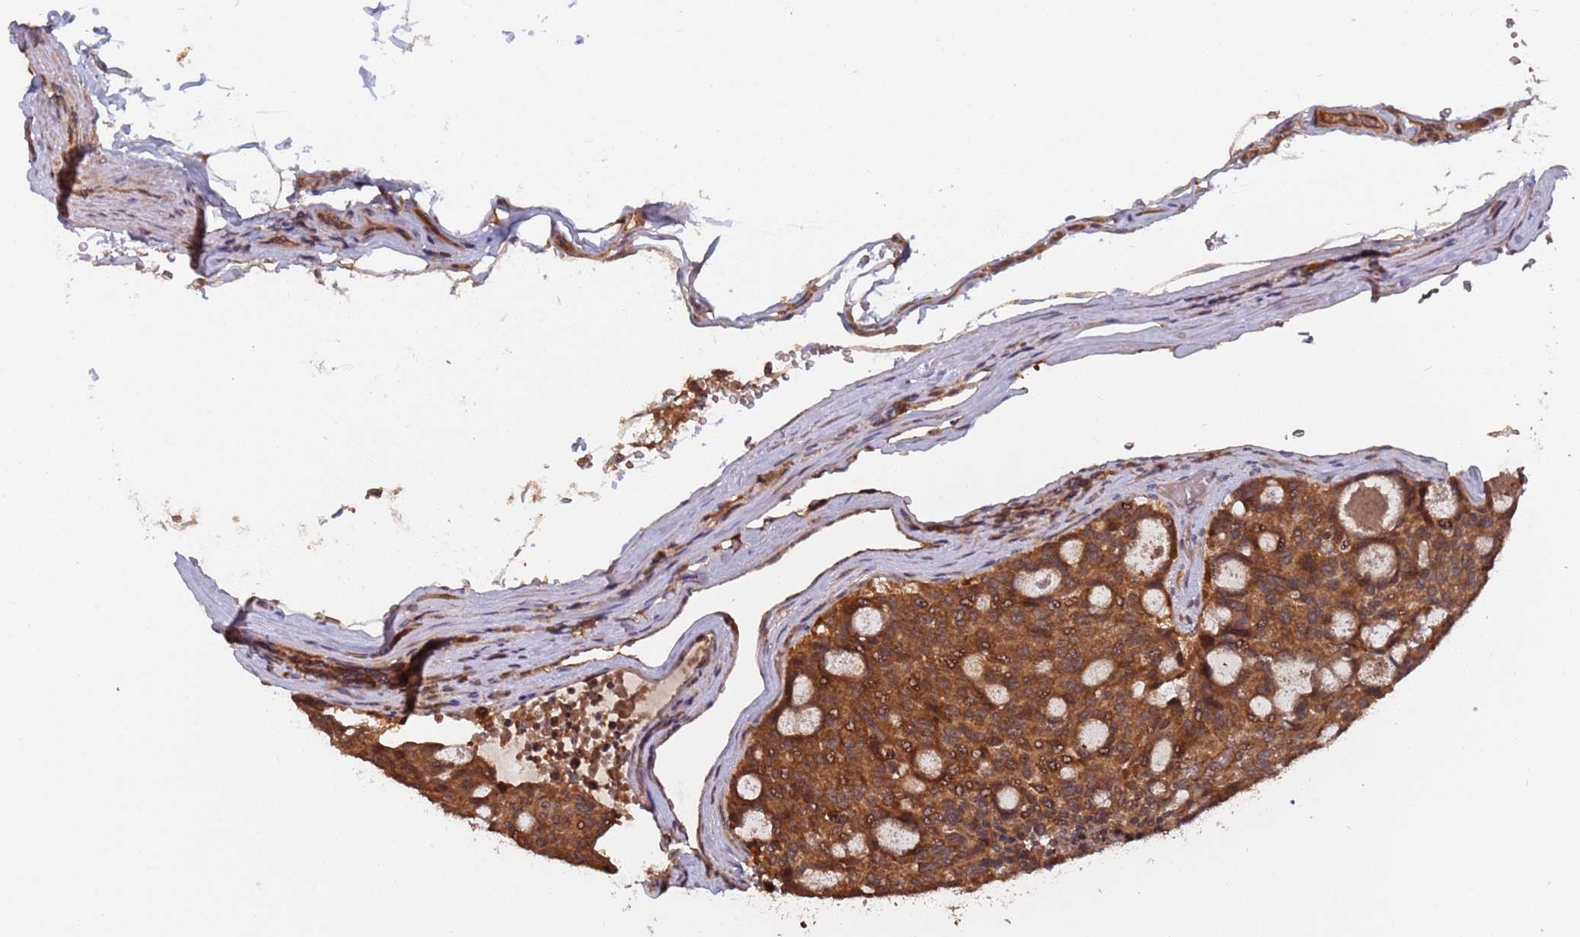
{"staining": {"intensity": "strong", "quantity": ">75%", "location": "cytoplasmic/membranous,nuclear"}, "tissue": "carcinoid", "cell_type": "Tumor cells", "image_type": "cancer", "snomed": [{"axis": "morphology", "description": "Carcinoid, malignant, NOS"}, {"axis": "topography", "description": "Pancreas"}], "caption": "High-magnification brightfield microscopy of carcinoid stained with DAB (brown) and counterstained with hematoxylin (blue). tumor cells exhibit strong cytoplasmic/membranous and nuclear staining is present in about>75% of cells. (Brightfield microscopy of DAB IHC at high magnification).", "gene": "ERI1", "patient": {"sex": "female", "age": 54}}